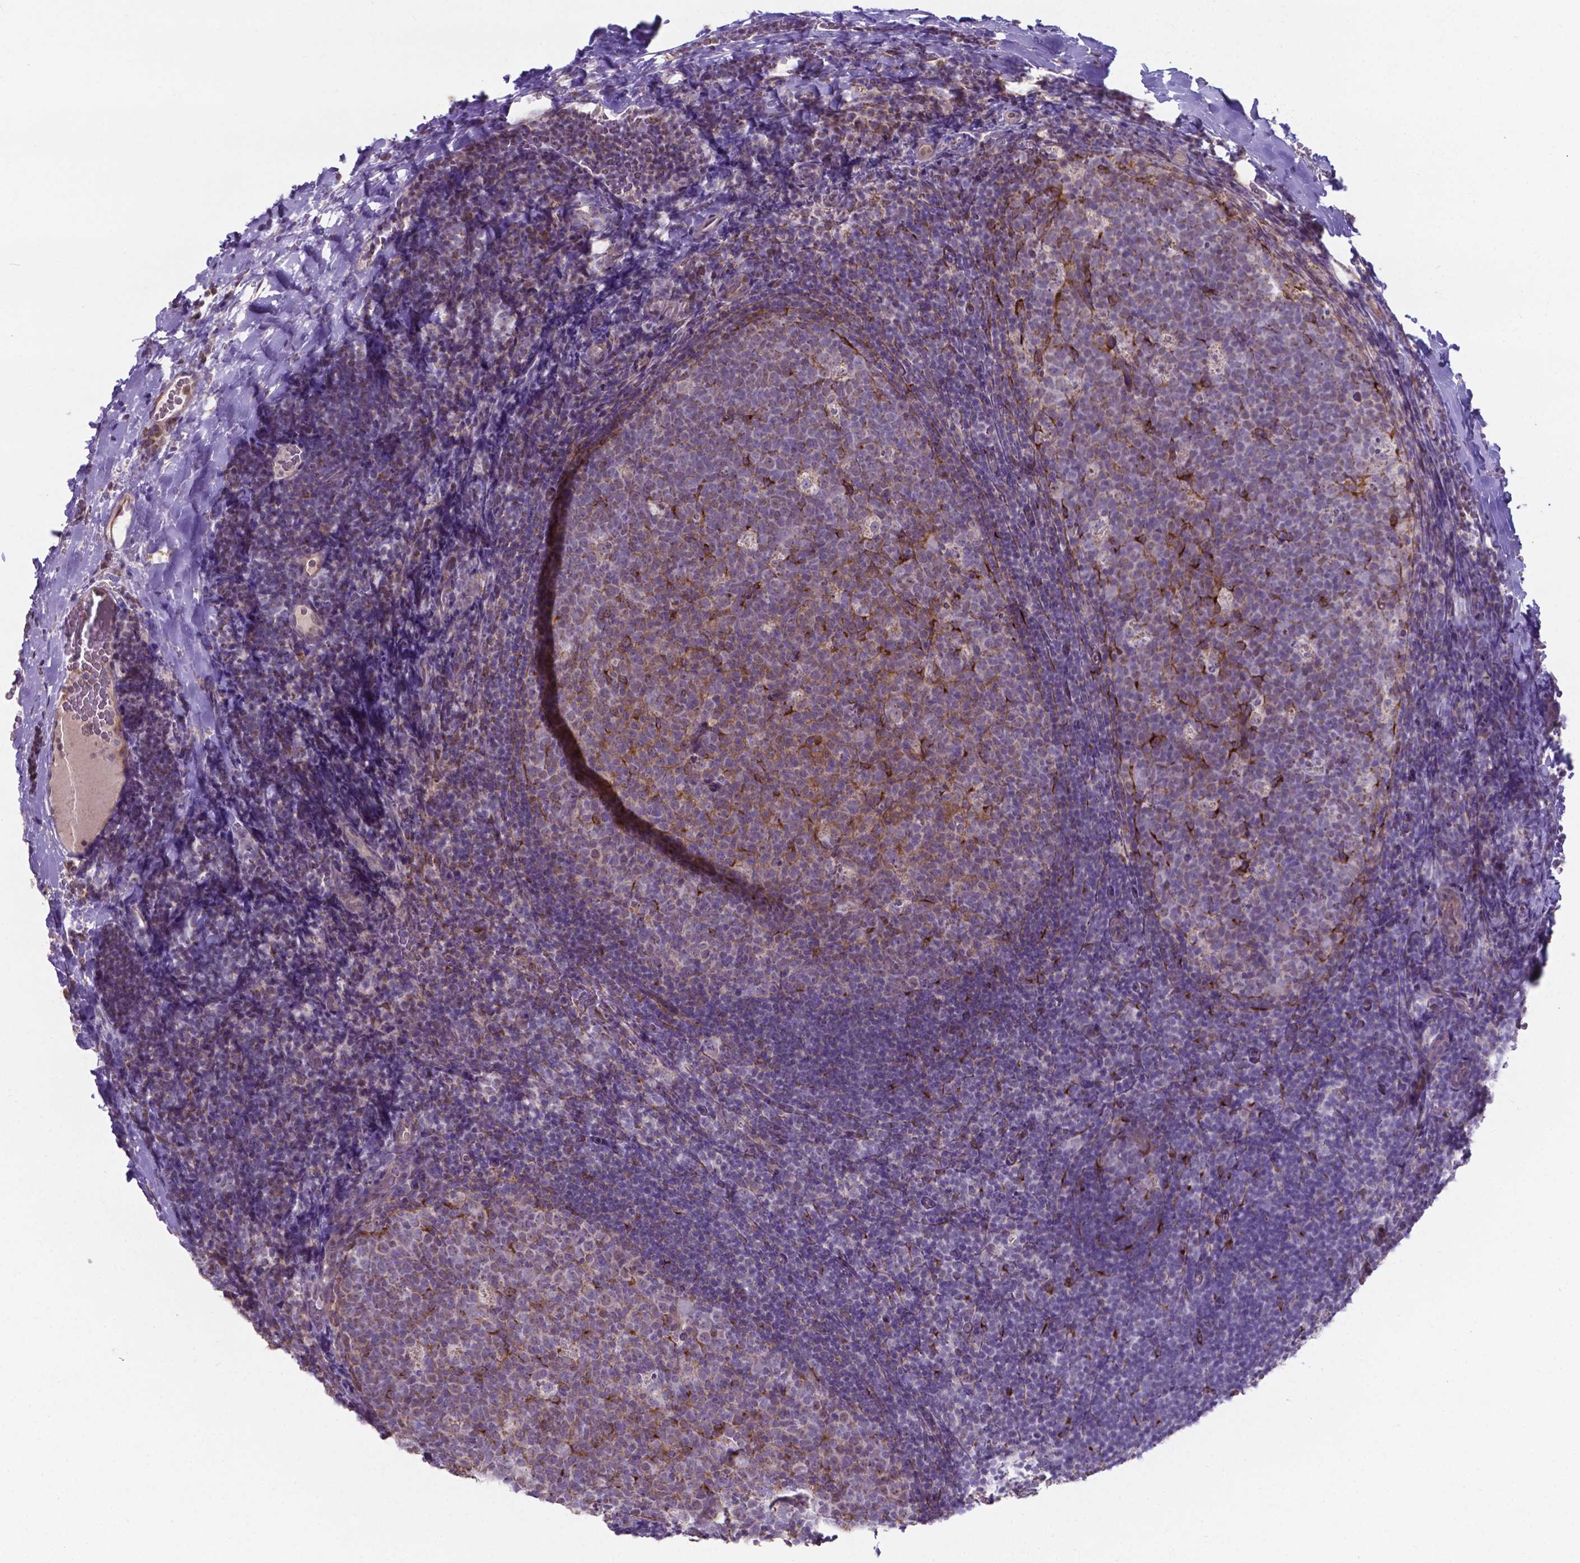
{"staining": {"intensity": "moderate", "quantity": "<25%", "location": "cytoplasmic/membranous"}, "tissue": "tonsil", "cell_type": "Germinal center cells", "image_type": "normal", "snomed": [{"axis": "morphology", "description": "Normal tissue, NOS"}, {"axis": "topography", "description": "Tonsil"}], "caption": "Protein analysis of normal tonsil exhibits moderate cytoplasmic/membranous expression in approximately <25% of germinal center cells. The staining was performed using DAB, with brown indicating positive protein expression. Nuclei are stained blue with hematoxylin.", "gene": "FAM114A1", "patient": {"sex": "male", "age": 17}}